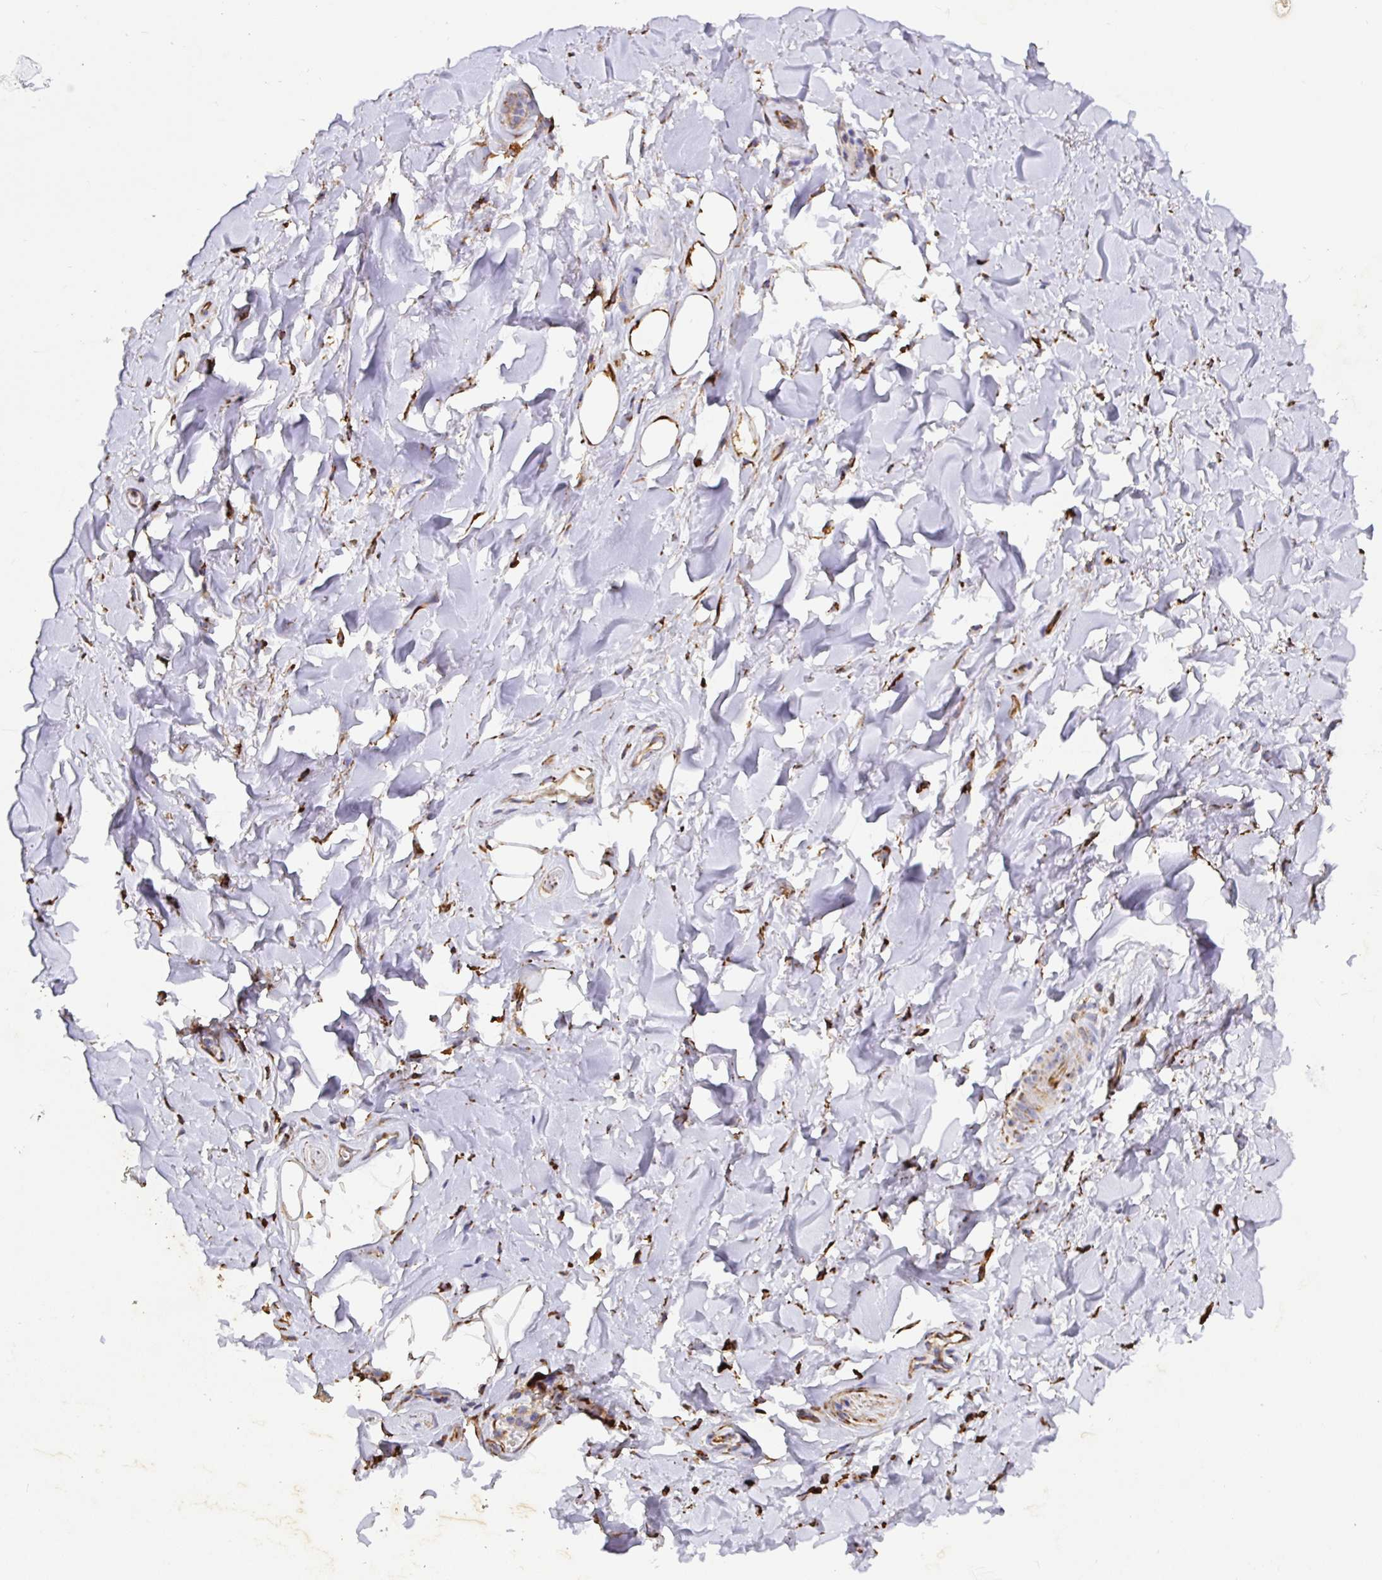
{"staining": {"intensity": "strong", "quantity": ">75%", "location": "cytoplasmic/membranous"}, "tissue": "adipose tissue", "cell_type": "Adipocytes", "image_type": "normal", "snomed": [{"axis": "morphology", "description": "Normal tissue, NOS"}, {"axis": "topography", "description": "Cartilage tissue"}, {"axis": "topography", "description": "Nasopharynx"}, {"axis": "topography", "description": "Thyroid gland"}], "caption": "Strong cytoplasmic/membranous protein expression is appreciated in about >75% of adipocytes in adipose tissue.", "gene": "MAOA", "patient": {"sex": "male", "age": 63}}